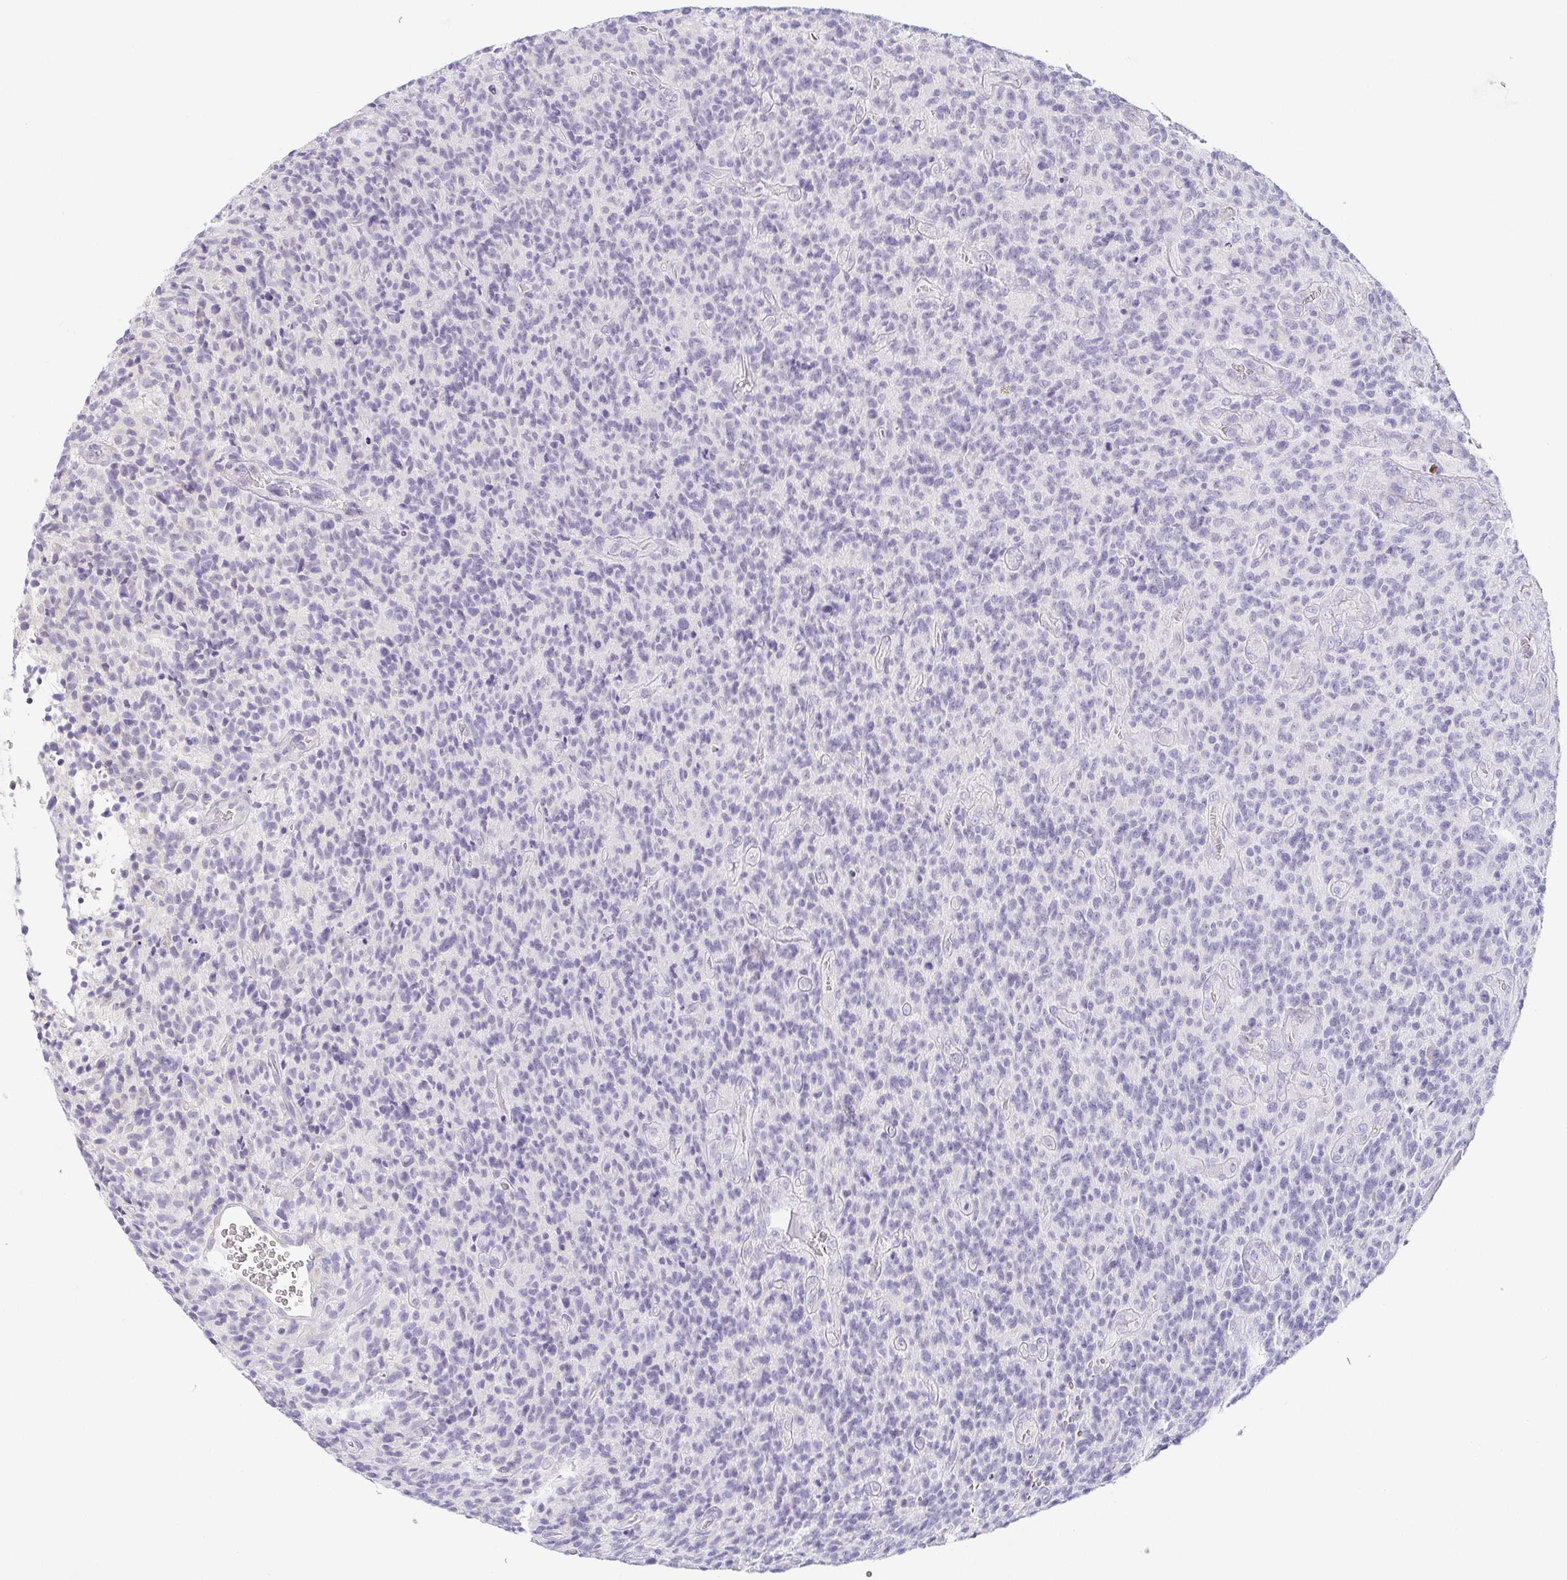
{"staining": {"intensity": "negative", "quantity": "none", "location": "none"}, "tissue": "glioma", "cell_type": "Tumor cells", "image_type": "cancer", "snomed": [{"axis": "morphology", "description": "Glioma, malignant, High grade"}, {"axis": "topography", "description": "Brain"}], "caption": "Tumor cells show no significant staining in high-grade glioma (malignant).", "gene": "PRR27", "patient": {"sex": "male", "age": 76}}